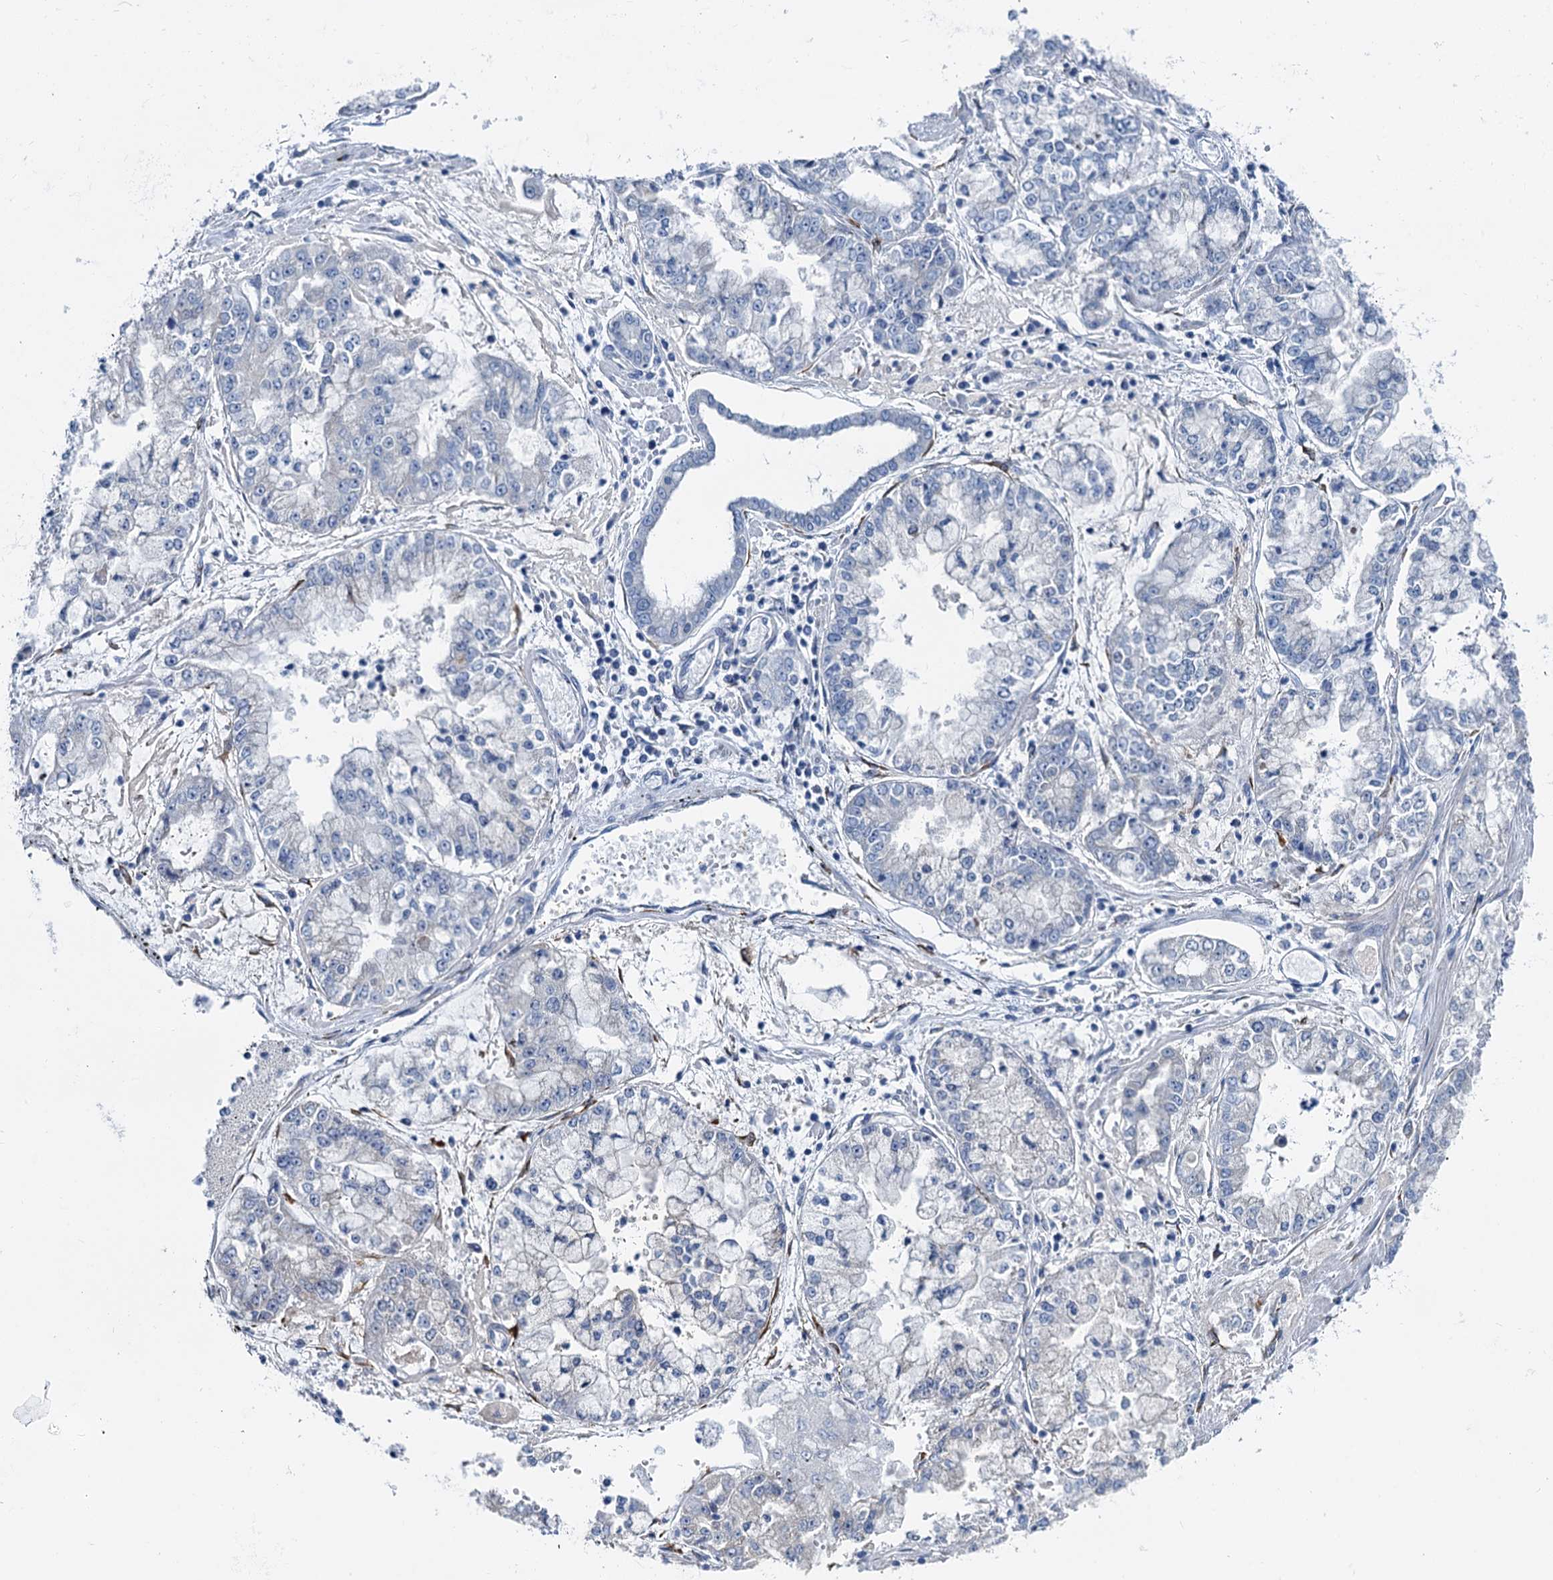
{"staining": {"intensity": "negative", "quantity": "none", "location": "none"}, "tissue": "stomach cancer", "cell_type": "Tumor cells", "image_type": "cancer", "snomed": [{"axis": "morphology", "description": "Adenocarcinoma, NOS"}, {"axis": "topography", "description": "Stomach"}], "caption": "This is an IHC image of human stomach cancer. There is no expression in tumor cells.", "gene": "MIOX", "patient": {"sex": "male", "age": 76}}